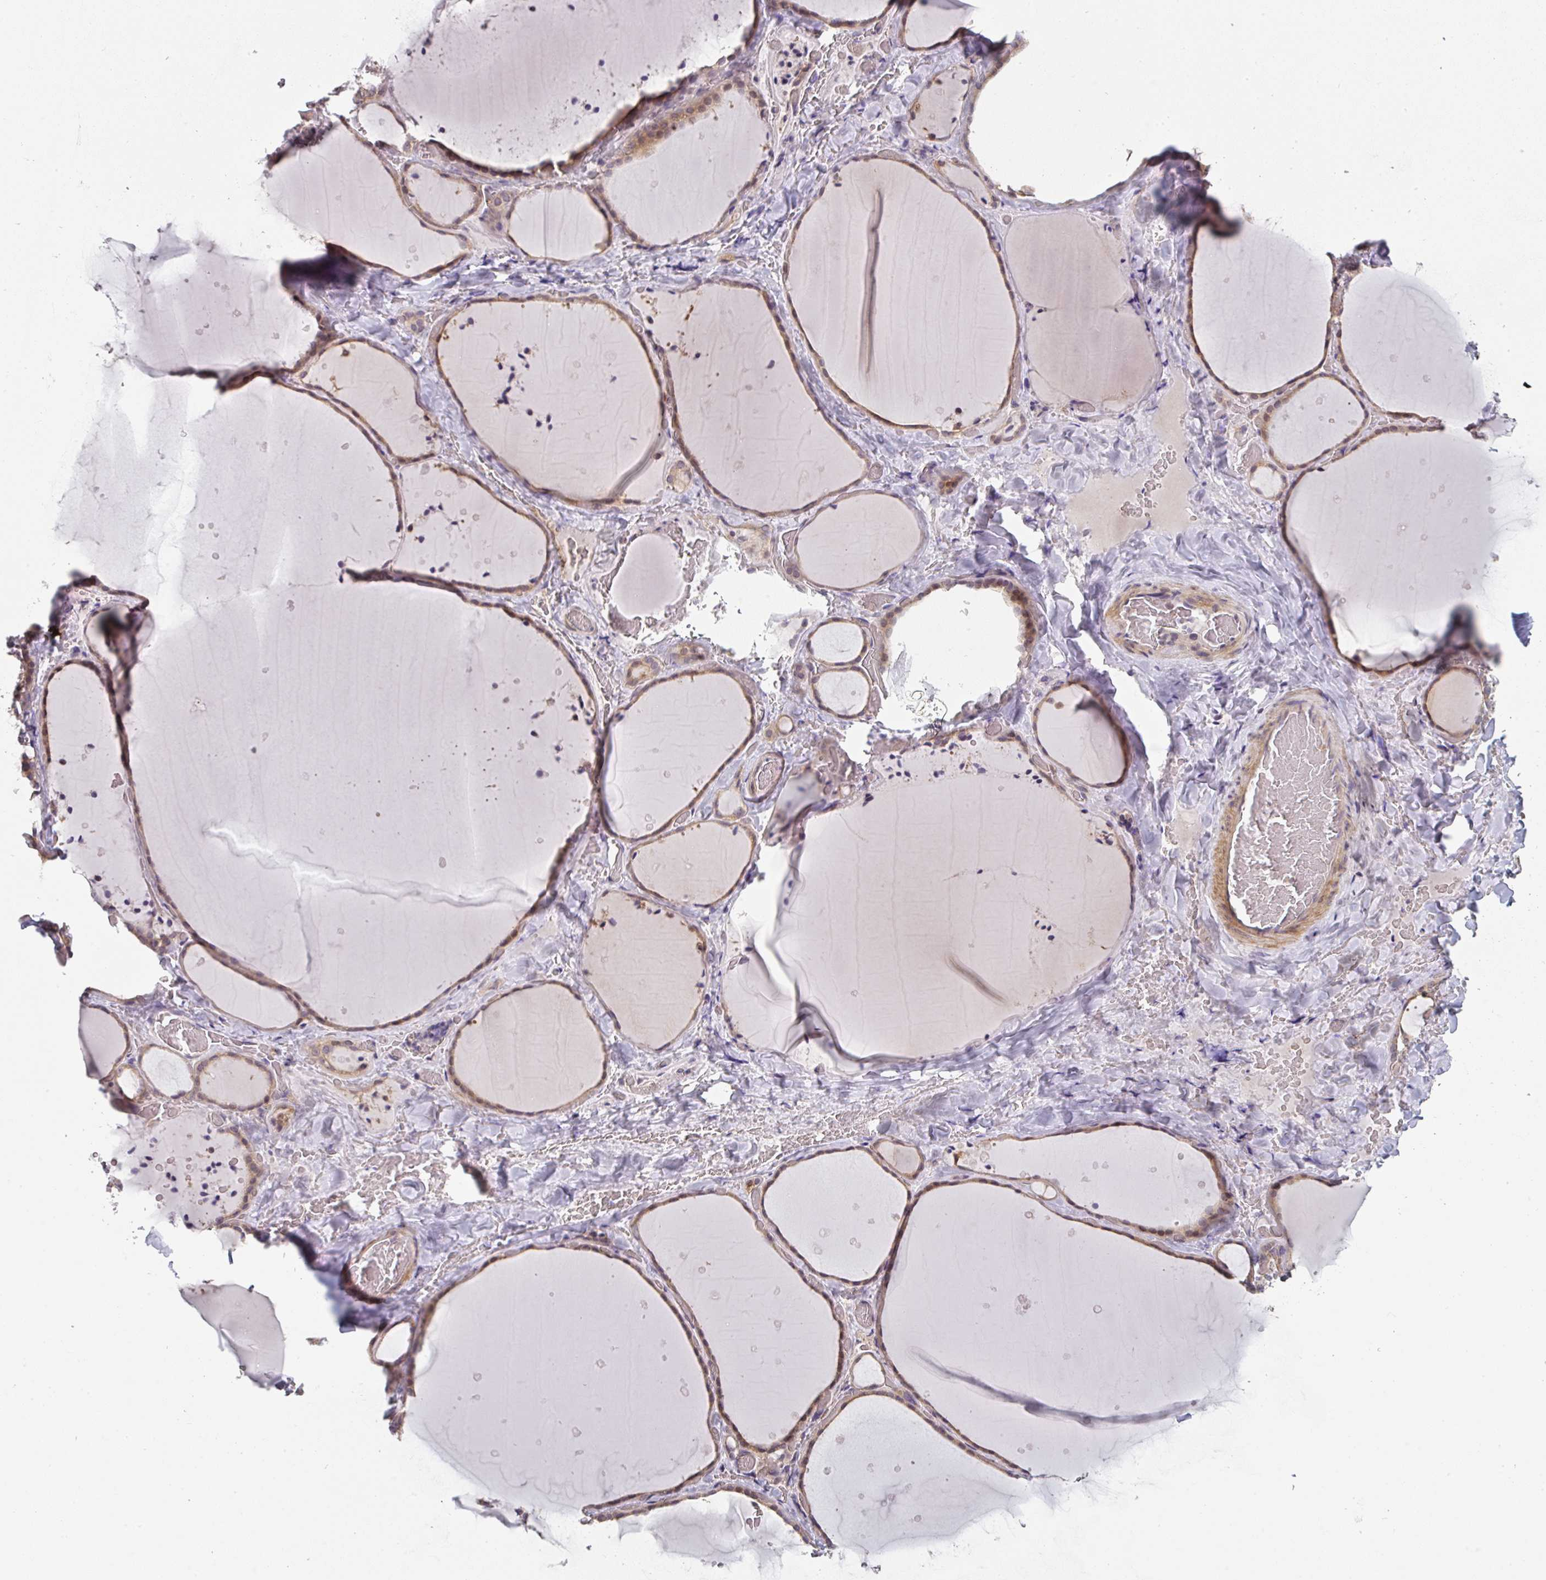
{"staining": {"intensity": "moderate", "quantity": ">75%", "location": "cytoplasmic/membranous,nuclear"}, "tissue": "thyroid gland", "cell_type": "Glandular cells", "image_type": "normal", "snomed": [{"axis": "morphology", "description": "Normal tissue, NOS"}, {"axis": "topography", "description": "Thyroid gland"}], "caption": "A high-resolution image shows immunohistochemistry staining of unremarkable thyroid gland, which exhibits moderate cytoplasmic/membranous,nuclear staining in about >75% of glandular cells.", "gene": "RANGRF", "patient": {"sex": "female", "age": 36}}